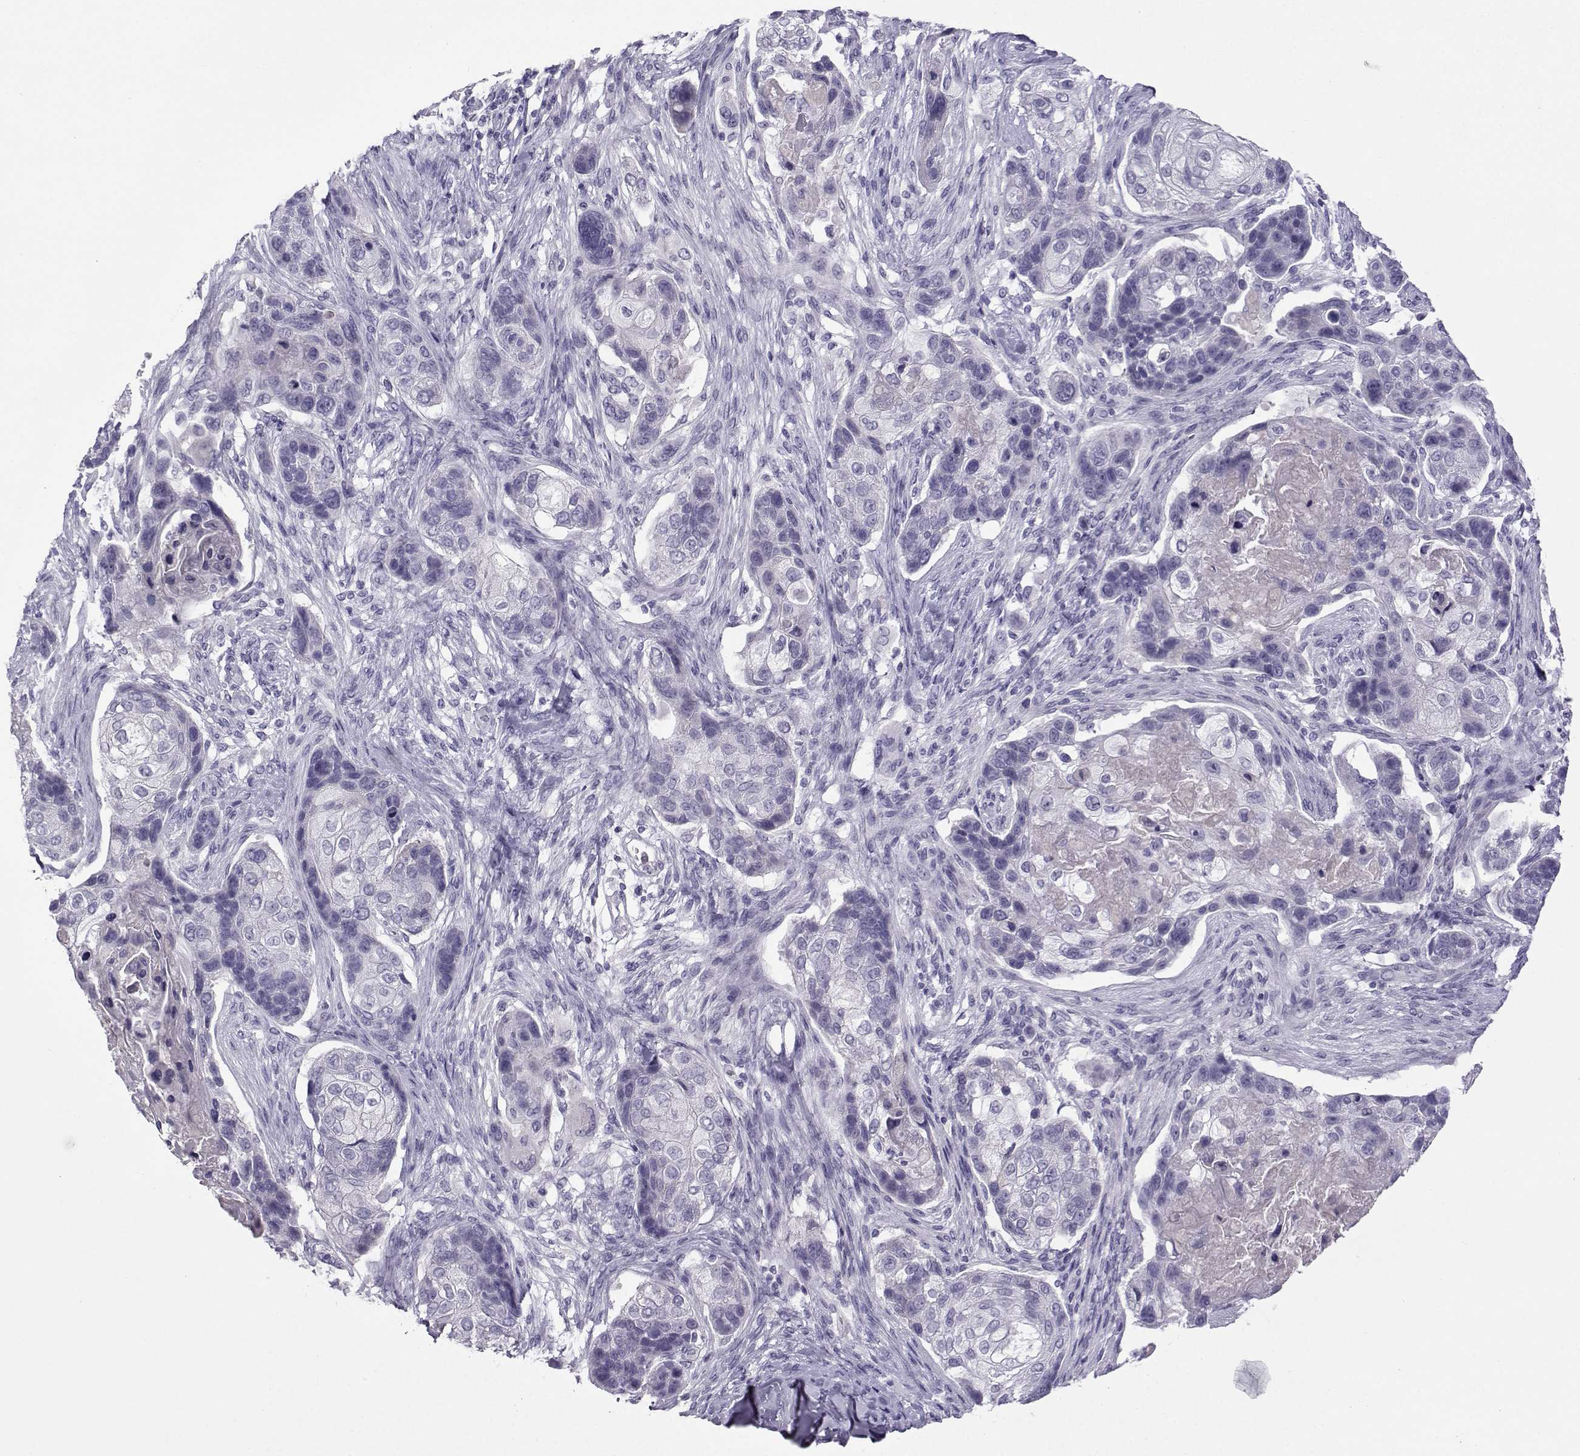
{"staining": {"intensity": "negative", "quantity": "none", "location": "none"}, "tissue": "lung cancer", "cell_type": "Tumor cells", "image_type": "cancer", "snomed": [{"axis": "morphology", "description": "Squamous cell carcinoma, NOS"}, {"axis": "topography", "description": "Lung"}], "caption": "This is an IHC histopathology image of lung cancer (squamous cell carcinoma). There is no positivity in tumor cells.", "gene": "ARMC2", "patient": {"sex": "male", "age": 69}}